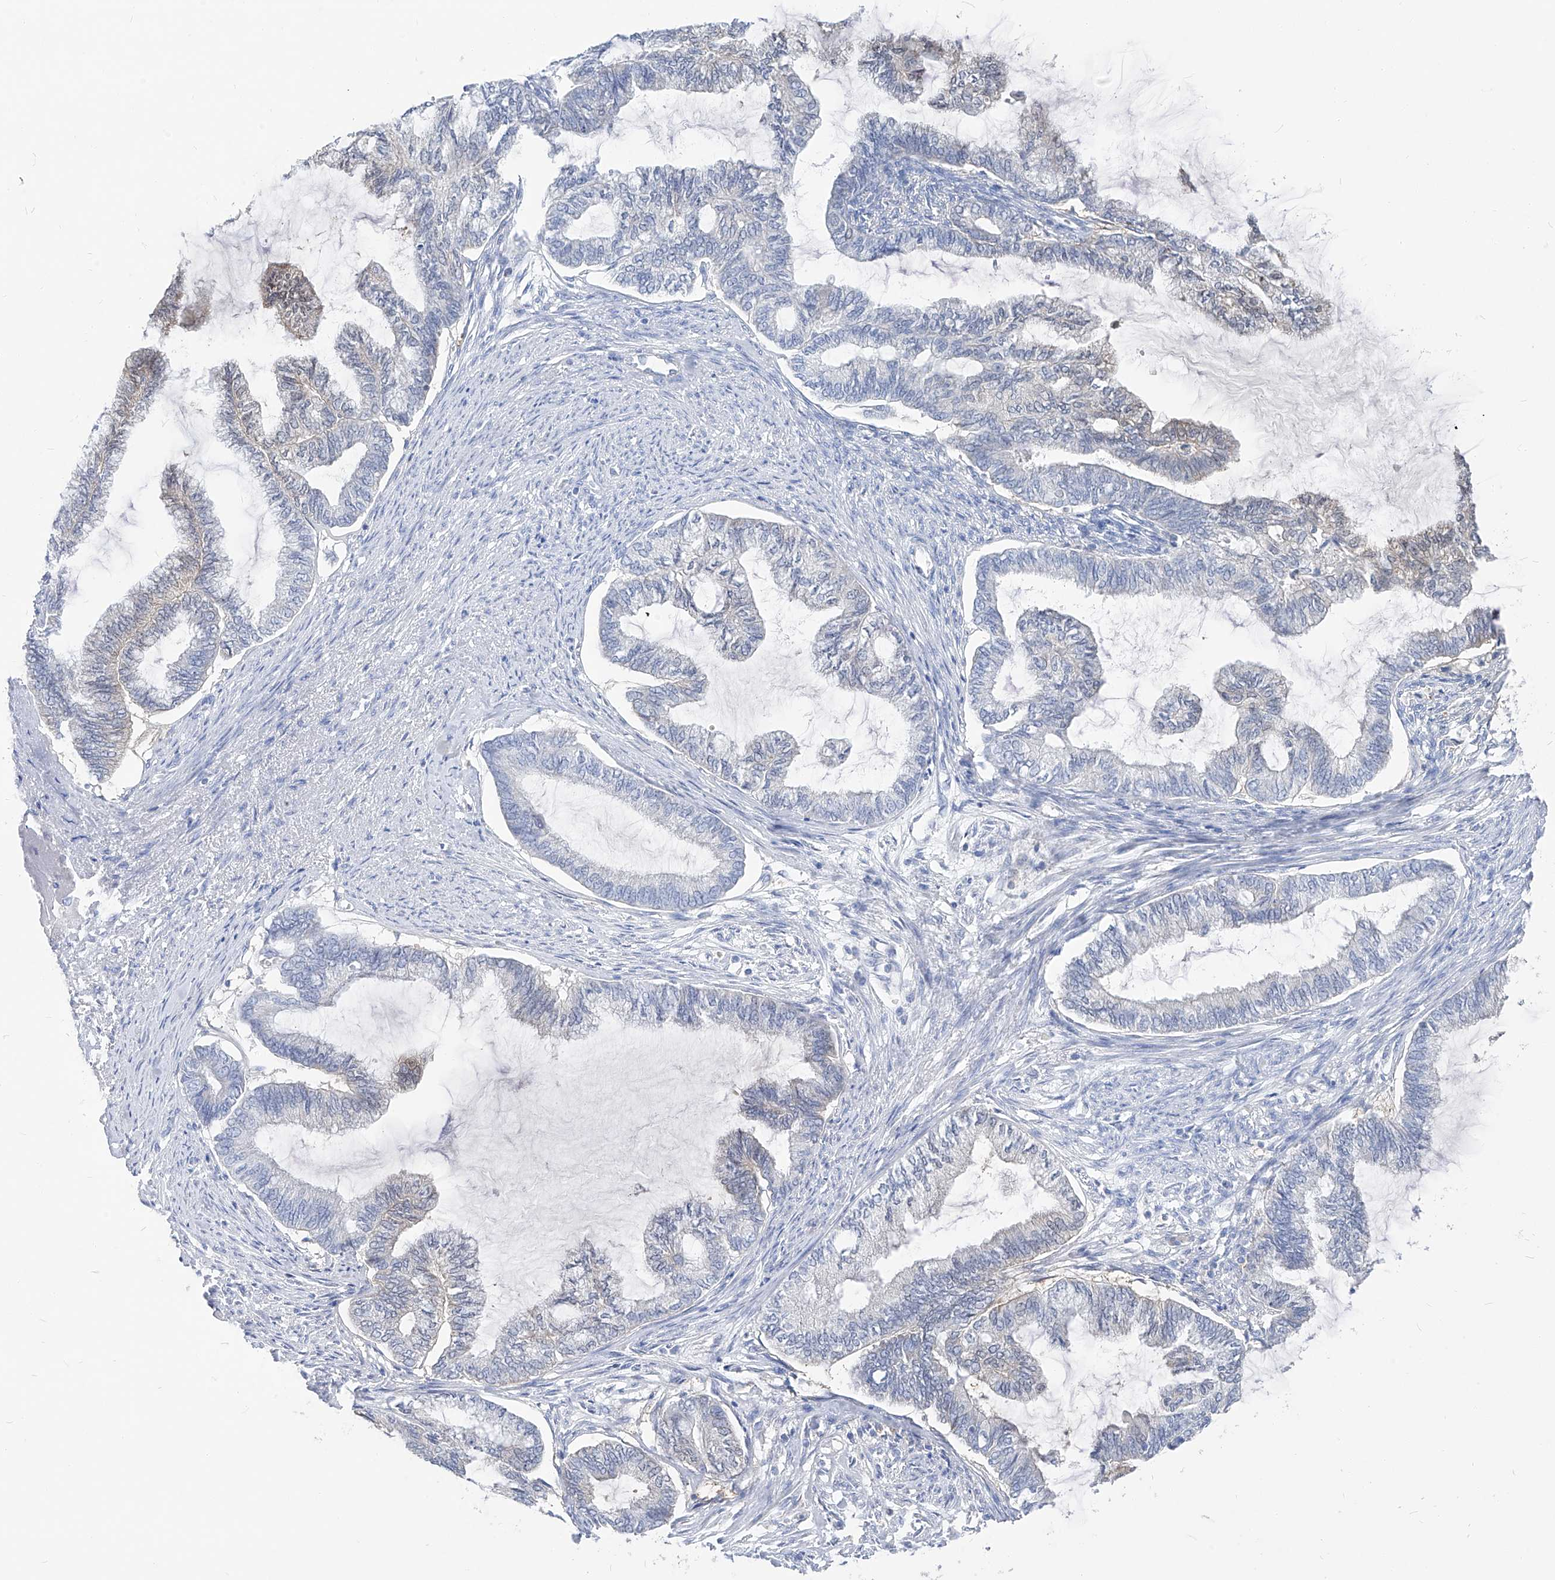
{"staining": {"intensity": "moderate", "quantity": "<25%", "location": "cytoplasmic/membranous"}, "tissue": "endometrial cancer", "cell_type": "Tumor cells", "image_type": "cancer", "snomed": [{"axis": "morphology", "description": "Adenocarcinoma, NOS"}, {"axis": "topography", "description": "Endometrium"}], "caption": "Endometrial cancer stained with IHC reveals moderate cytoplasmic/membranous positivity in about <25% of tumor cells. The protein of interest is stained brown, and the nuclei are stained in blue (DAB (3,3'-diaminobenzidine) IHC with brightfield microscopy, high magnification).", "gene": "UFL1", "patient": {"sex": "female", "age": 86}}